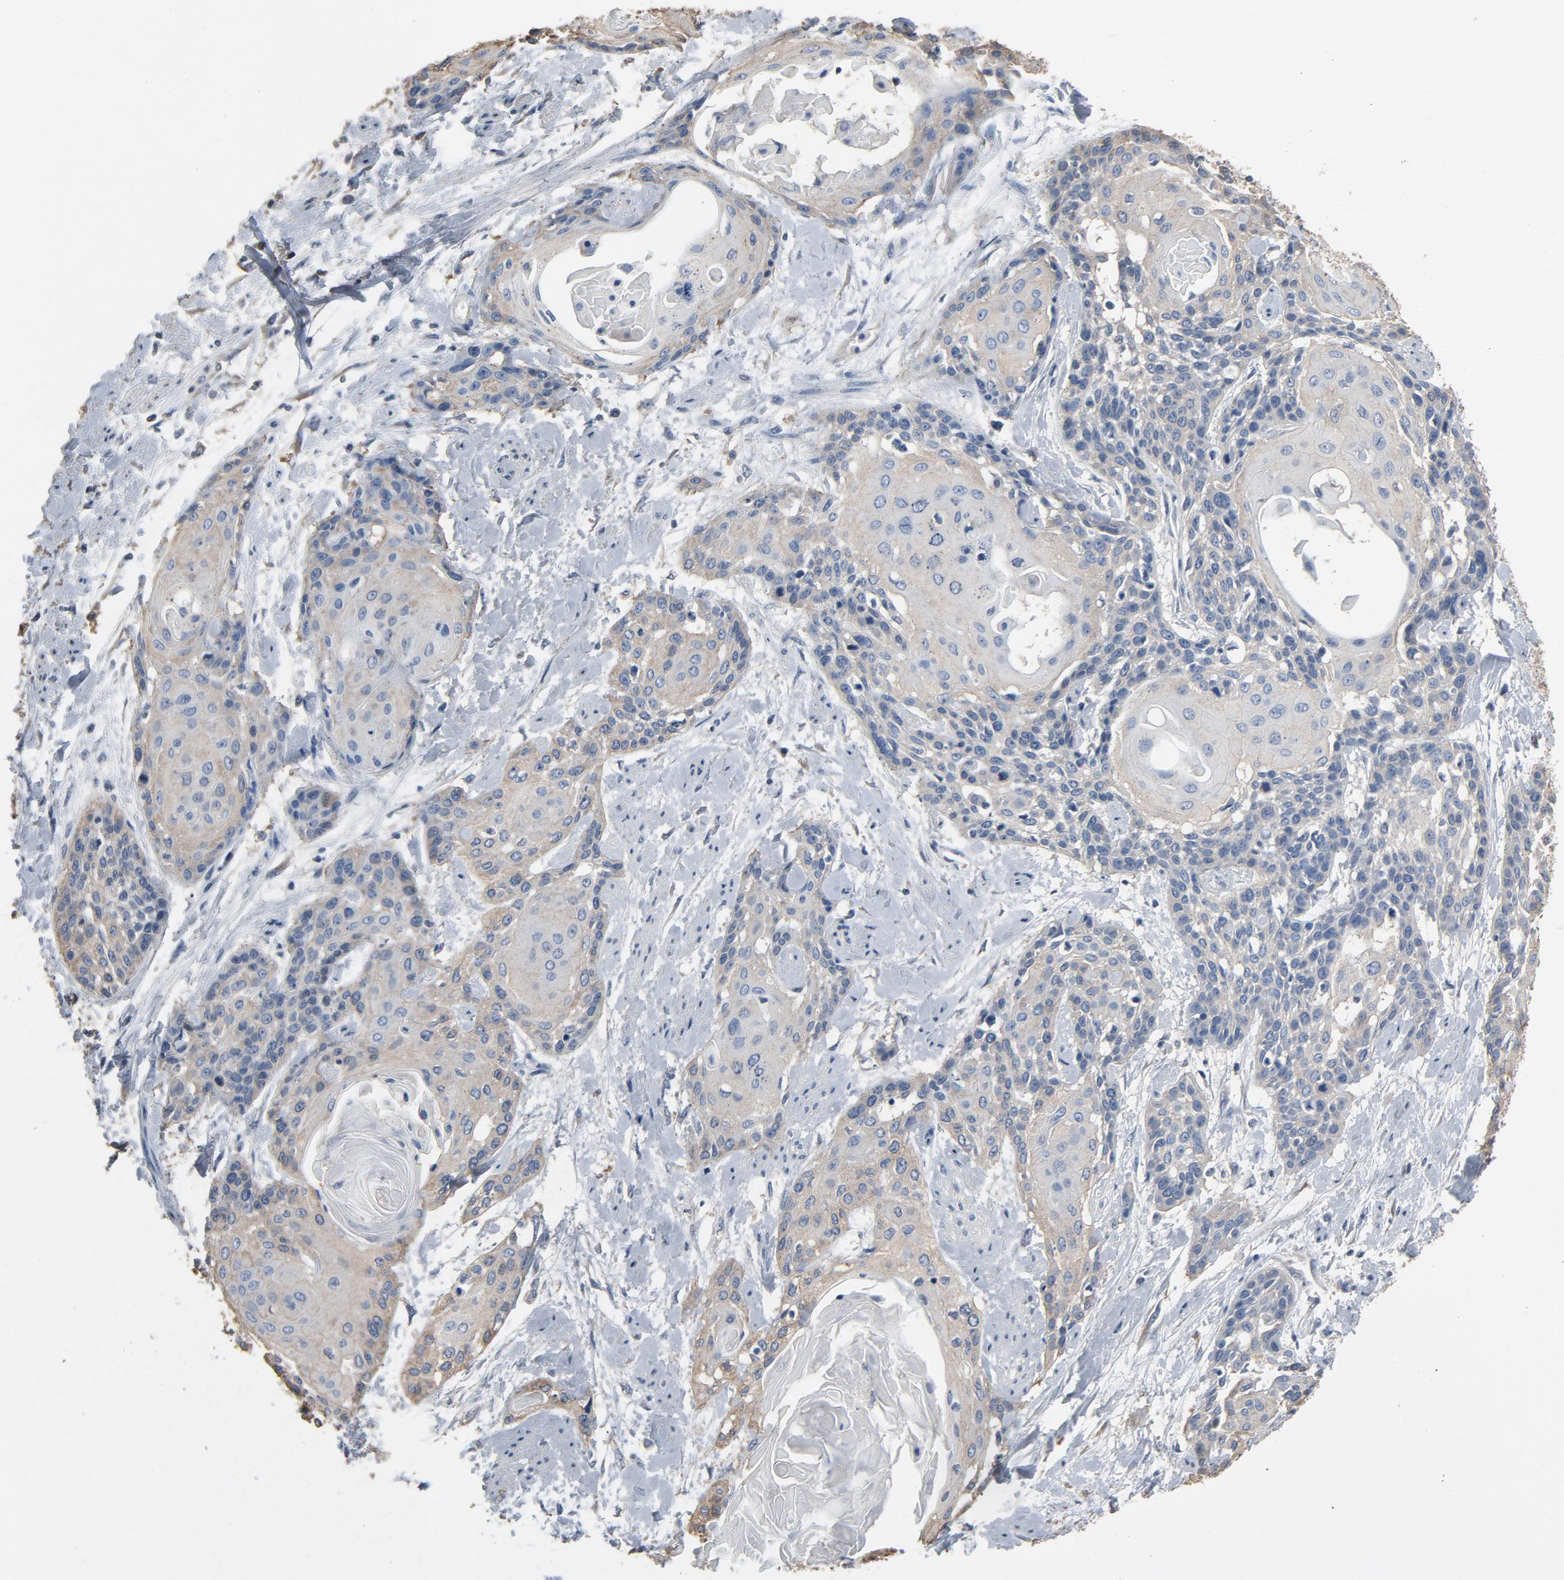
{"staining": {"intensity": "weak", "quantity": ">75%", "location": "cytoplasmic/membranous"}, "tissue": "cervical cancer", "cell_type": "Tumor cells", "image_type": "cancer", "snomed": [{"axis": "morphology", "description": "Squamous cell carcinoma, NOS"}, {"axis": "topography", "description": "Cervix"}], "caption": "Immunohistochemistry (IHC) of human cervical cancer (squamous cell carcinoma) displays low levels of weak cytoplasmic/membranous staining in approximately >75% of tumor cells. (DAB = brown stain, brightfield microscopy at high magnification).", "gene": "SOX6", "patient": {"sex": "female", "age": 57}}